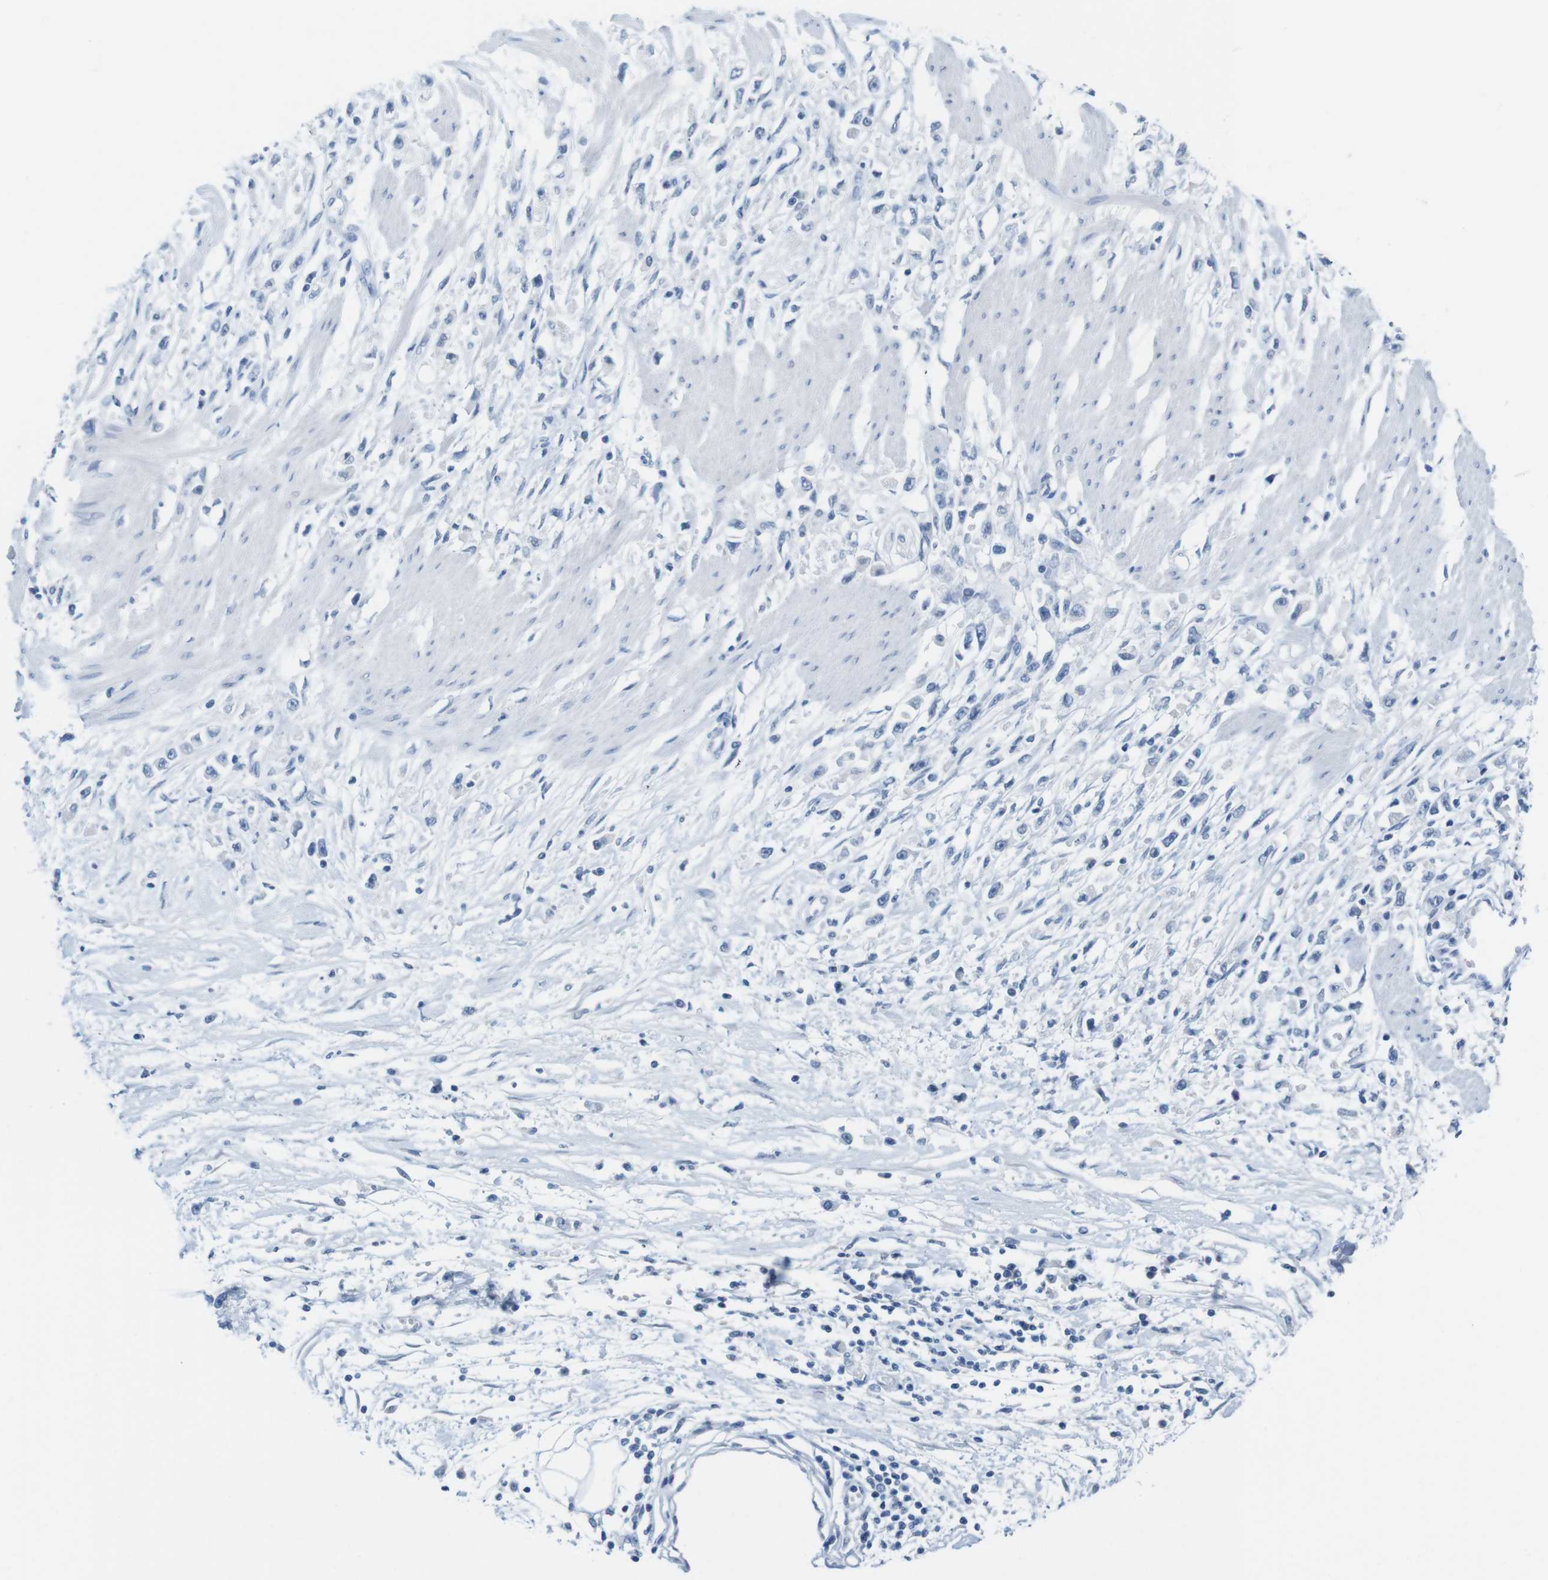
{"staining": {"intensity": "negative", "quantity": "none", "location": "none"}, "tissue": "stomach cancer", "cell_type": "Tumor cells", "image_type": "cancer", "snomed": [{"axis": "morphology", "description": "Adenocarcinoma, NOS"}, {"axis": "topography", "description": "Stomach"}], "caption": "An IHC micrograph of stomach cancer is shown. There is no staining in tumor cells of stomach cancer.", "gene": "OPN1SW", "patient": {"sex": "female", "age": 59}}